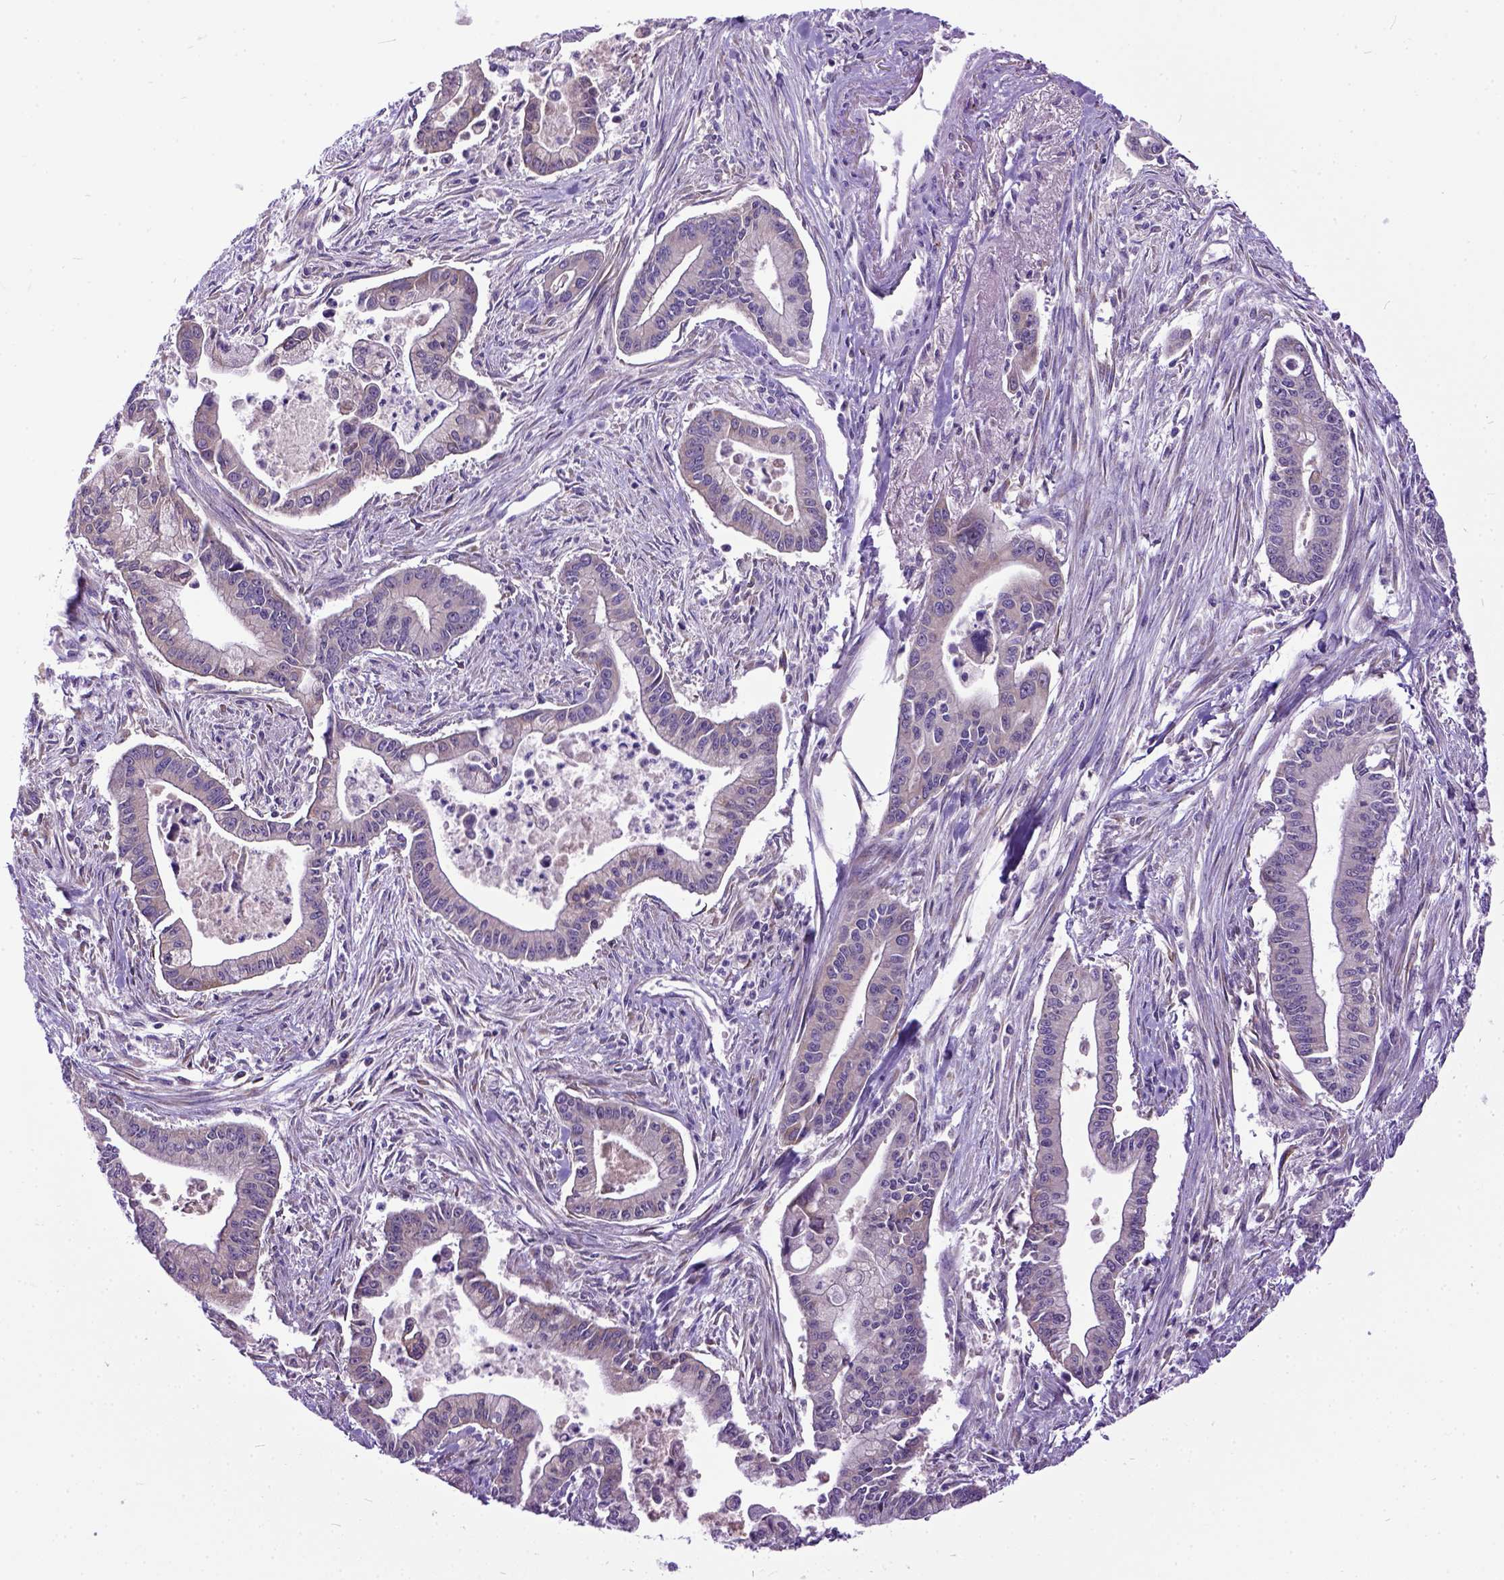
{"staining": {"intensity": "weak", "quantity": "25%-75%", "location": "cytoplasmic/membranous"}, "tissue": "pancreatic cancer", "cell_type": "Tumor cells", "image_type": "cancer", "snomed": [{"axis": "morphology", "description": "Adenocarcinoma, NOS"}, {"axis": "topography", "description": "Pancreas"}], "caption": "The micrograph demonstrates a brown stain indicating the presence of a protein in the cytoplasmic/membranous of tumor cells in adenocarcinoma (pancreatic).", "gene": "NEK5", "patient": {"sex": "female", "age": 65}}